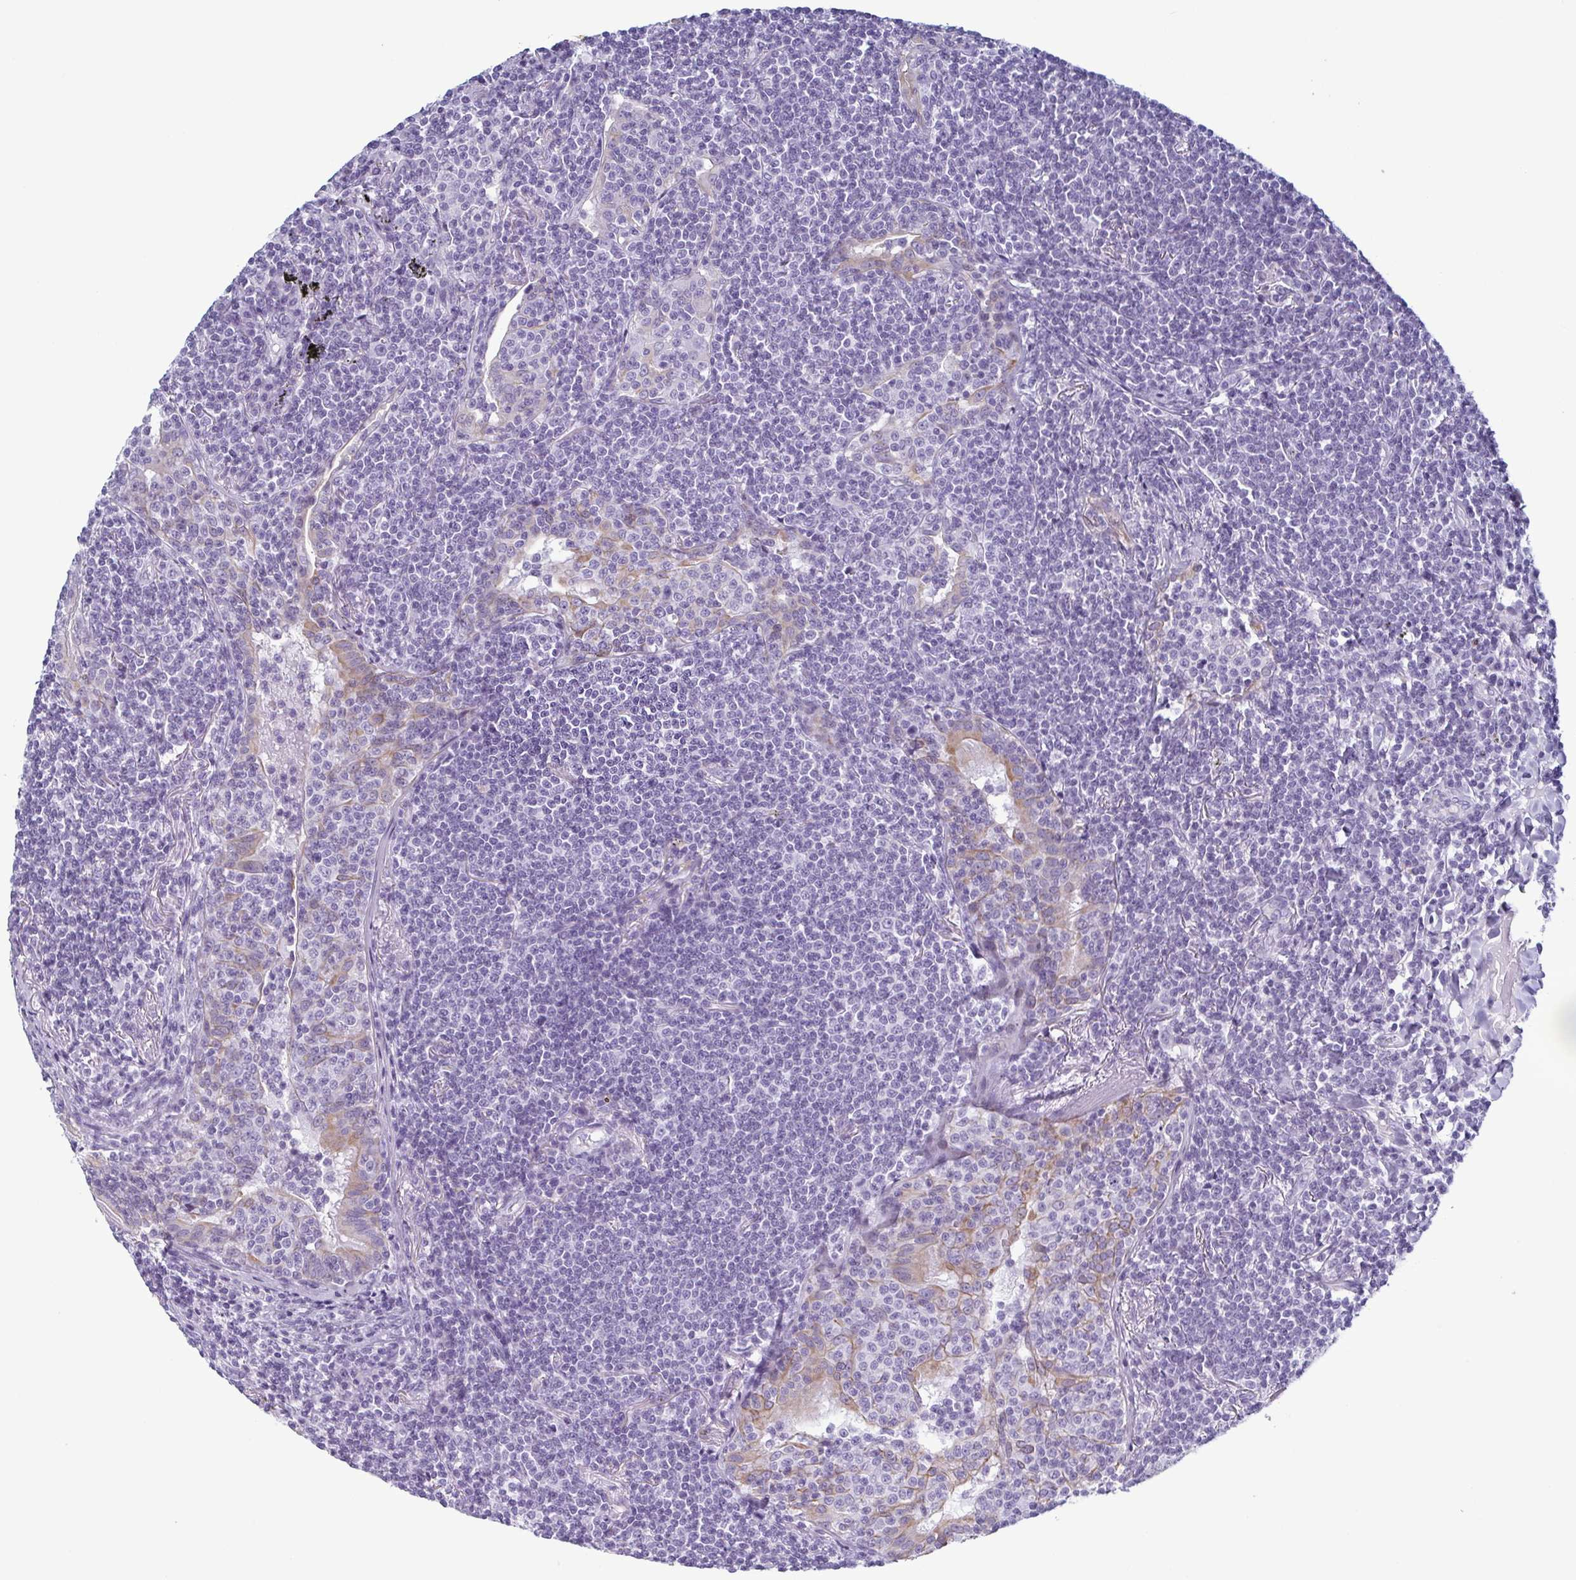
{"staining": {"intensity": "negative", "quantity": "none", "location": "none"}, "tissue": "lymphoma", "cell_type": "Tumor cells", "image_type": "cancer", "snomed": [{"axis": "morphology", "description": "Malignant lymphoma, non-Hodgkin's type, Low grade"}, {"axis": "topography", "description": "Lung"}], "caption": "Tumor cells are negative for protein expression in human lymphoma.", "gene": "KRT10", "patient": {"sex": "female", "age": 71}}